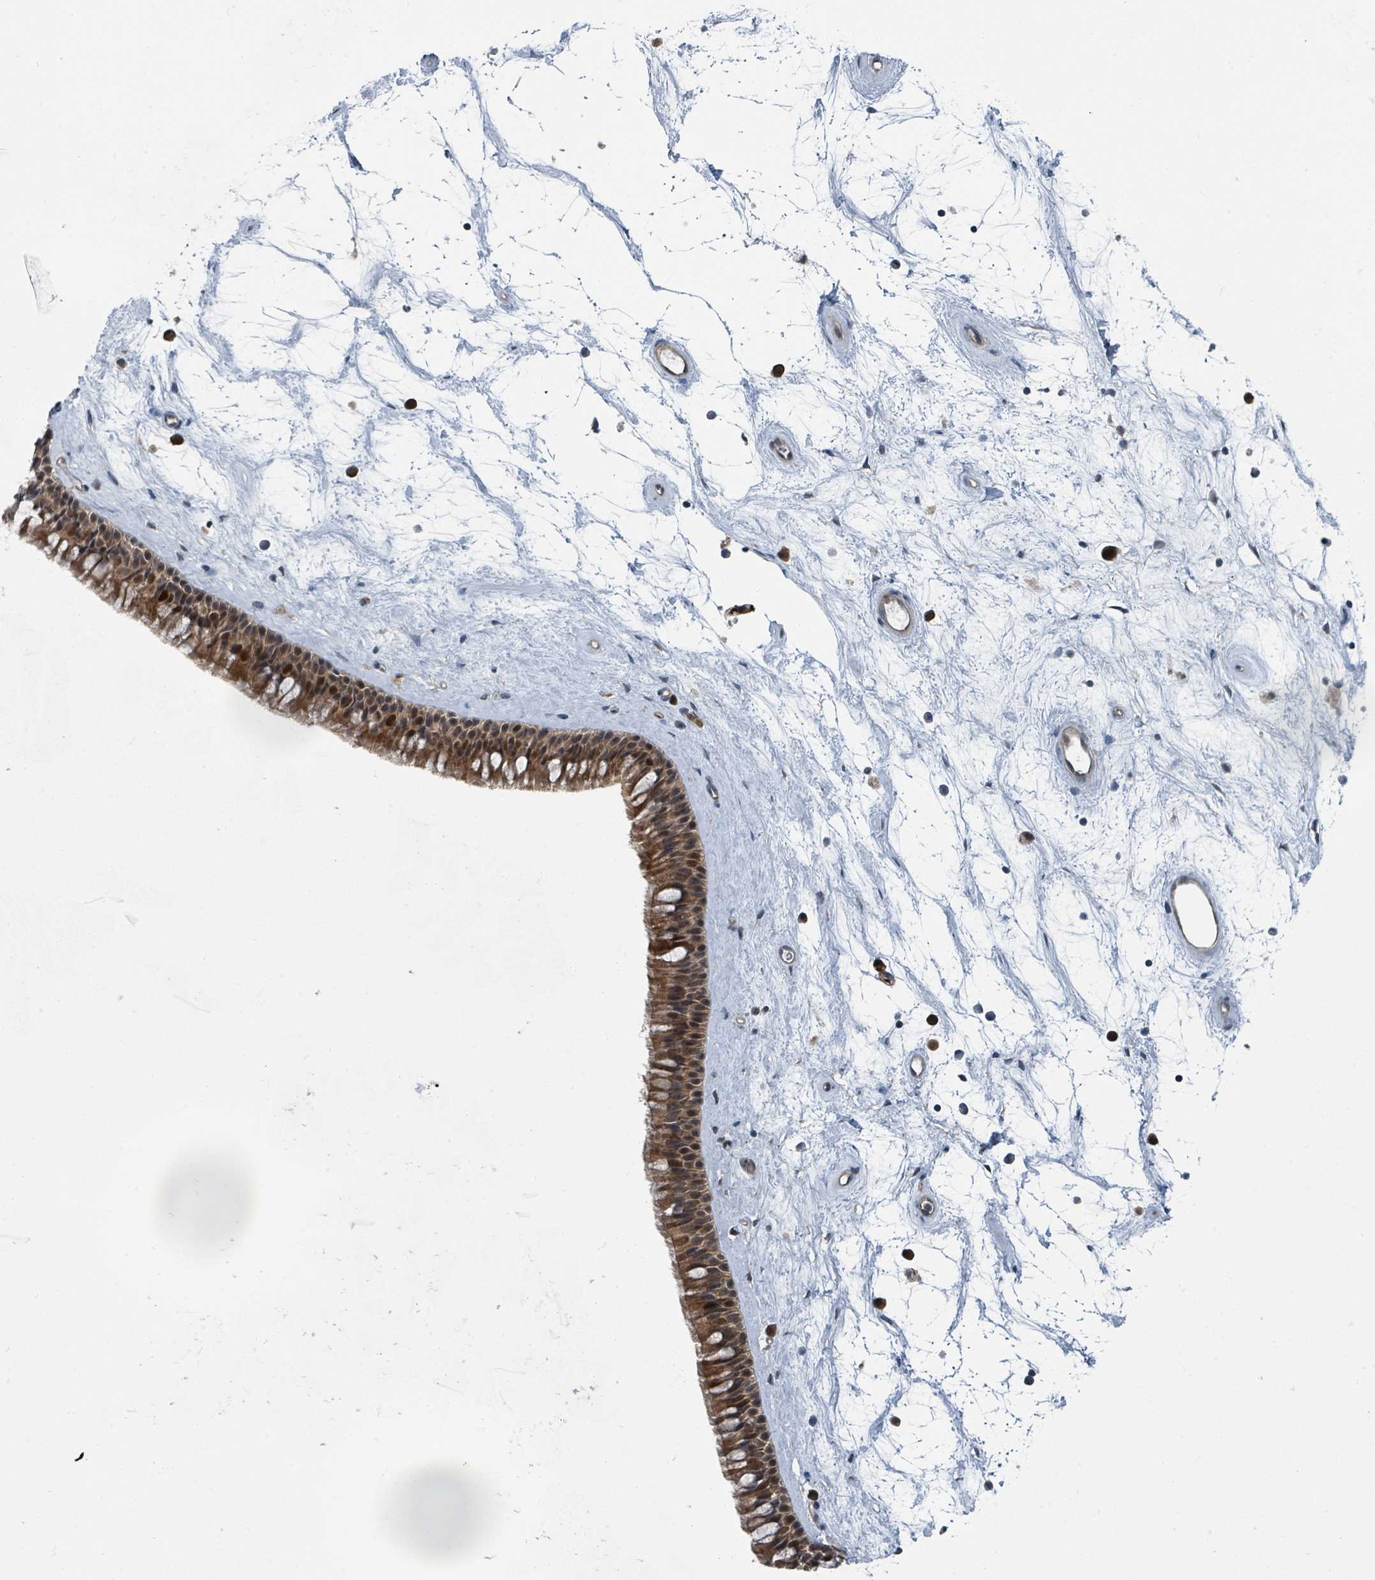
{"staining": {"intensity": "strong", "quantity": ">75%", "location": "cytoplasmic/membranous,nuclear"}, "tissue": "nasopharynx", "cell_type": "Respiratory epithelial cells", "image_type": "normal", "snomed": [{"axis": "morphology", "description": "Normal tissue, NOS"}, {"axis": "topography", "description": "Nasopharynx"}], "caption": "Immunohistochemistry micrograph of normal nasopharynx stained for a protein (brown), which demonstrates high levels of strong cytoplasmic/membranous,nuclear positivity in about >75% of respiratory epithelial cells.", "gene": "GOLGA7B", "patient": {"sex": "male", "age": 64}}